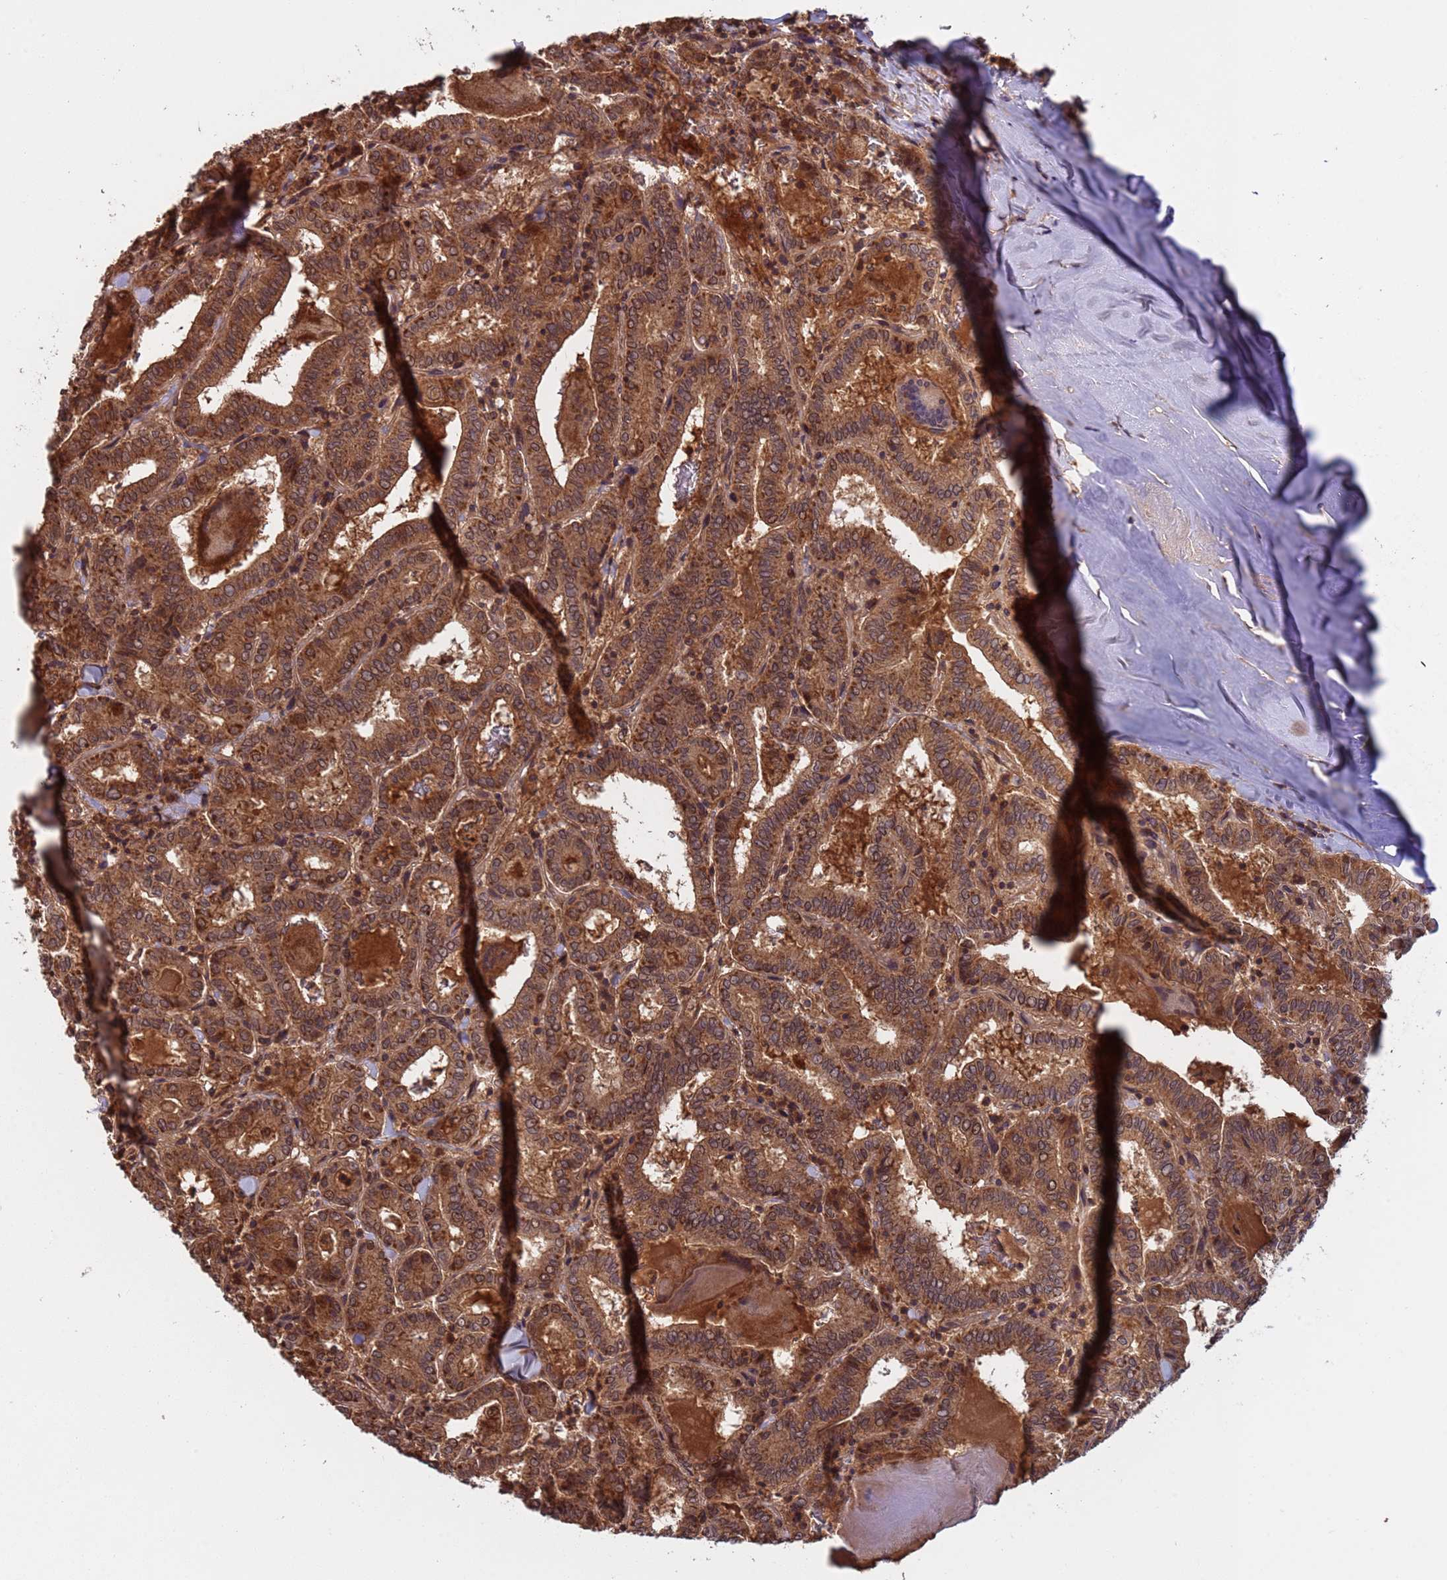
{"staining": {"intensity": "strong", "quantity": ">75%", "location": "cytoplasmic/membranous,nuclear"}, "tissue": "thyroid cancer", "cell_type": "Tumor cells", "image_type": "cancer", "snomed": [{"axis": "morphology", "description": "Papillary adenocarcinoma, NOS"}, {"axis": "topography", "description": "Thyroid gland"}], "caption": "Papillary adenocarcinoma (thyroid) stained for a protein exhibits strong cytoplasmic/membranous and nuclear positivity in tumor cells.", "gene": "ERI1", "patient": {"sex": "female", "age": 72}}